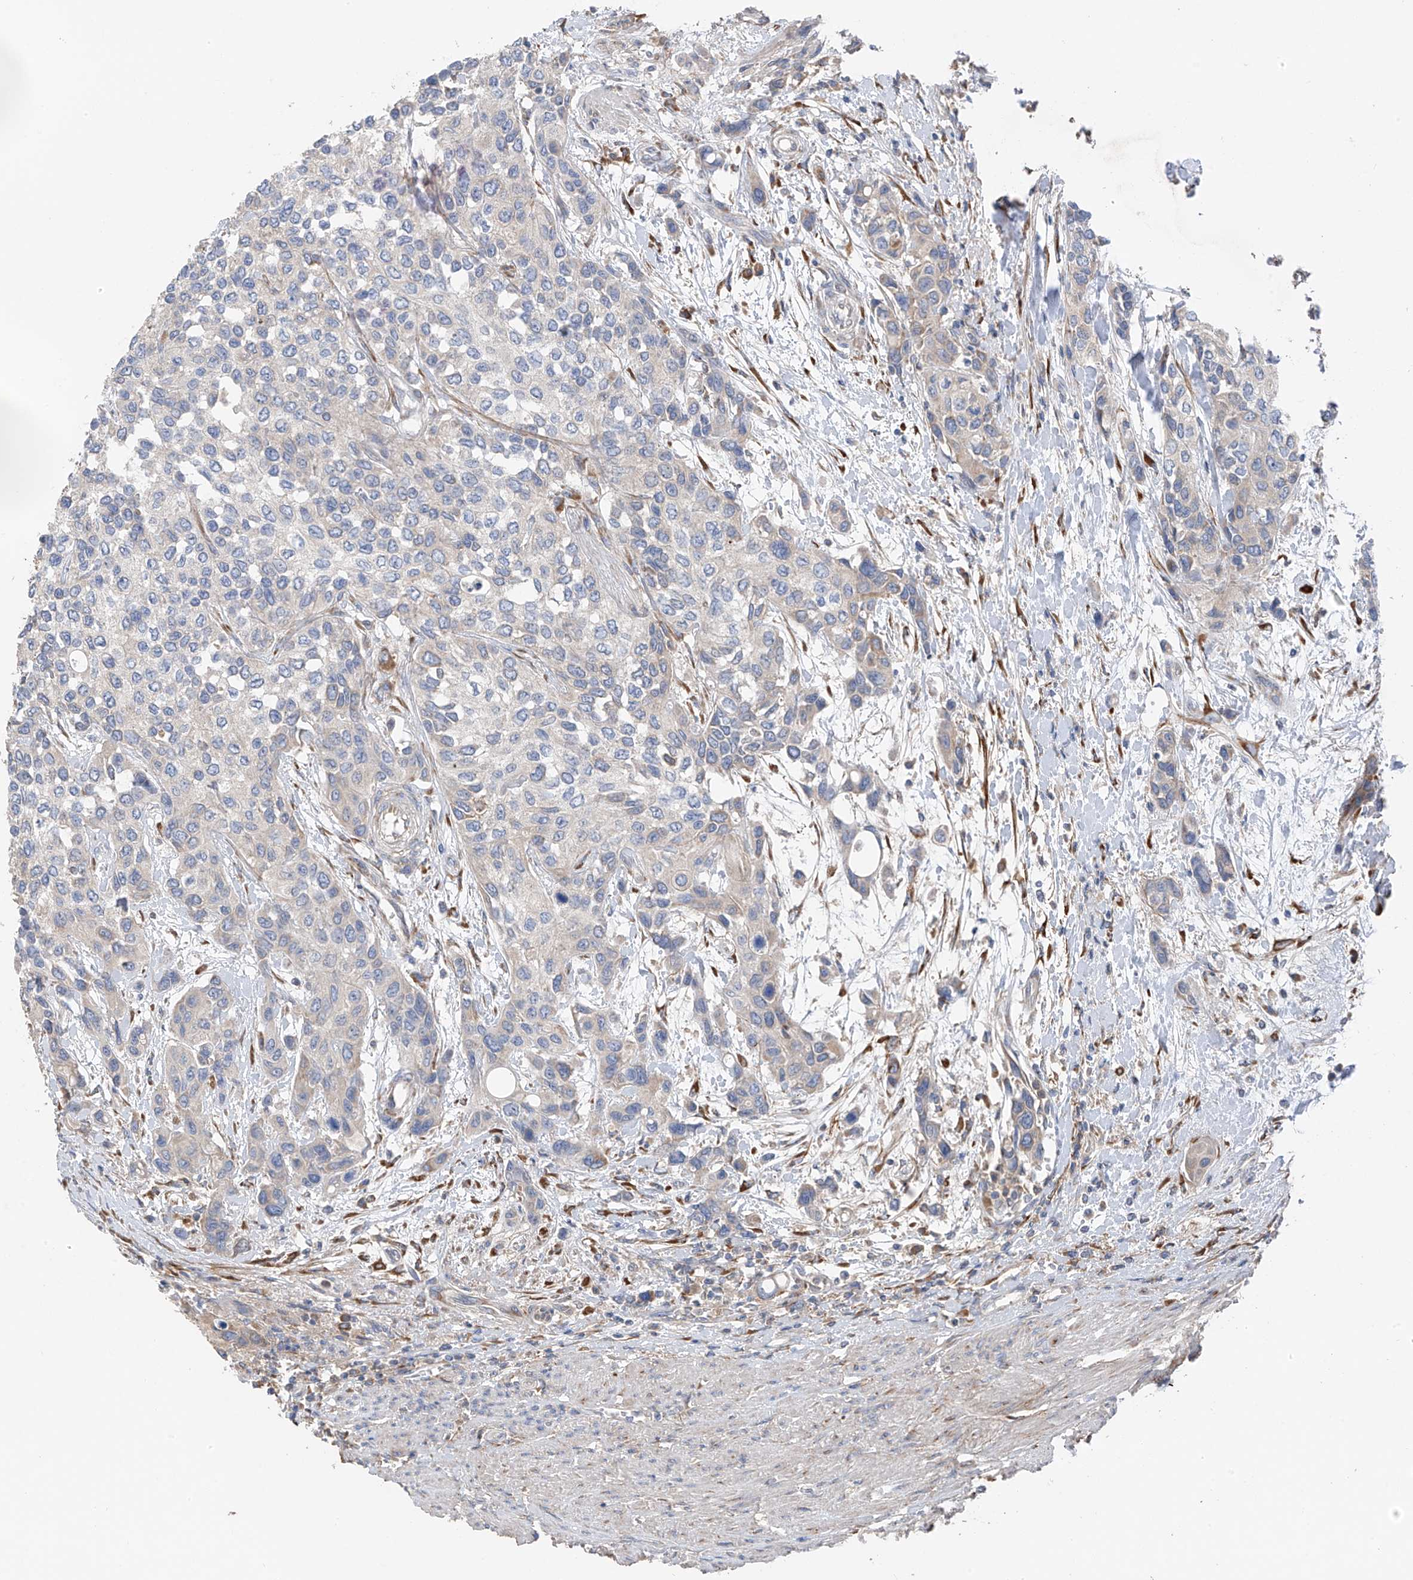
{"staining": {"intensity": "negative", "quantity": "none", "location": "none"}, "tissue": "urothelial cancer", "cell_type": "Tumor cells", "image_type": "cancer", "snomed": [{"axis": "morphology", "description": "Normal tissue, NOS"}, {"axis": "morphology", "description": "Urothelial carcinoma, High grade"}, {"axis": "topography", "description": "Vascular tissue"}, {"axis": "topography", "description": "Urinary bladder"}], "caption": "Immunohistochemistry of human urothelial carcinoma (high-grade) reveals no positivity in tumor cells.", "gene": "GALNTL6", "patient": {"sex": "female", "age": 56}}